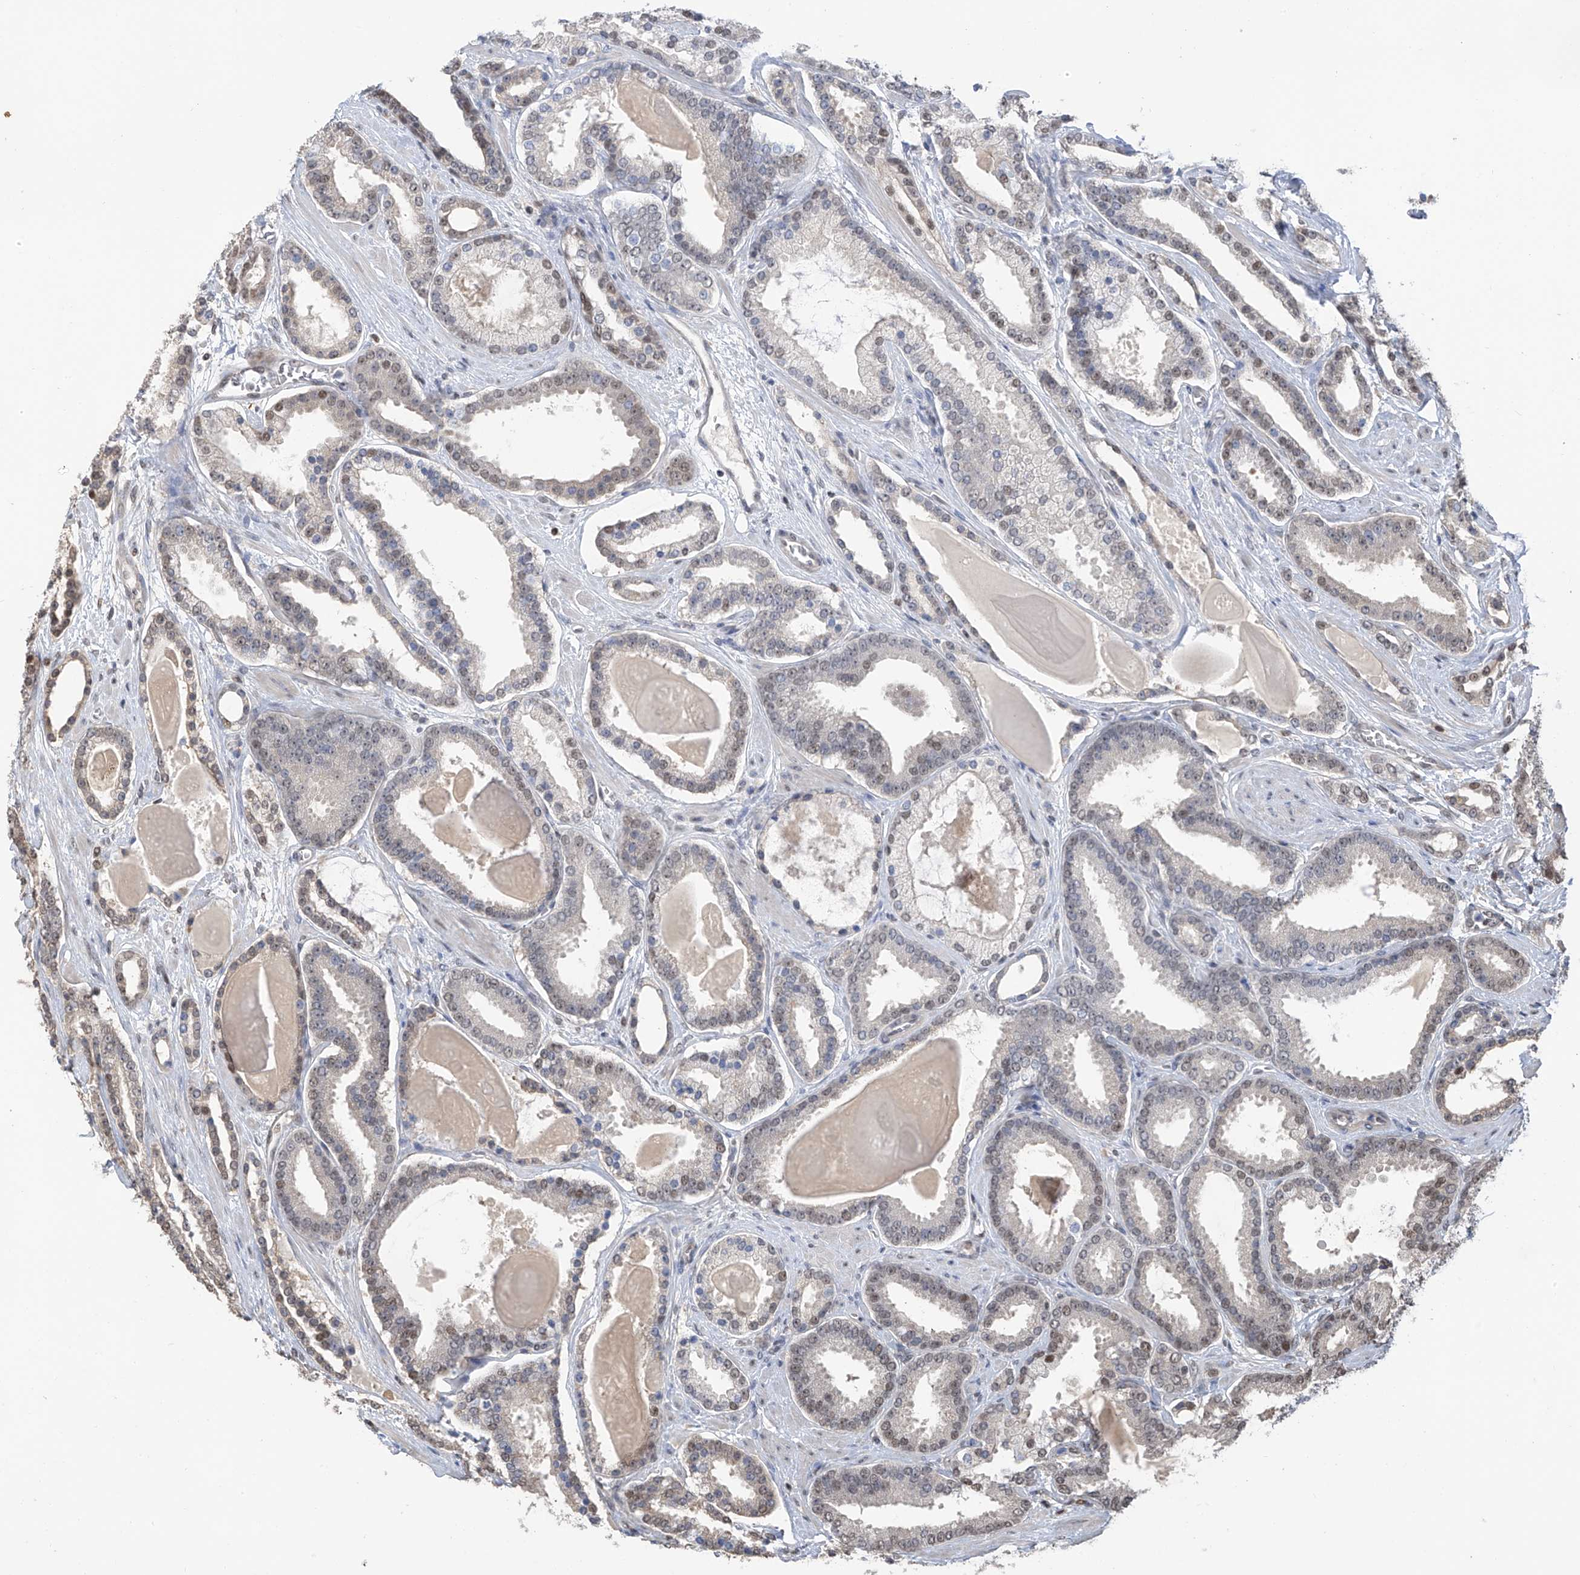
{"staining": {"intensity": "weak", "quantity": "<25%", "location": "nuclear"}, "tissue": "prostate cancer", "cell_type": "Tumor cells", "image_type": "cancer", "snomed": [{"axis": "morphology", "description": "Adenocarcinoma, High grade"}, {"axis": "topography", "description": "Prostate"}], "caption": "Photomicrograph shows no protein expression in tumor cells of prostate cancer tissue.", "gene": "PMM1", "patient": {"sex": "male", "age": 60}}